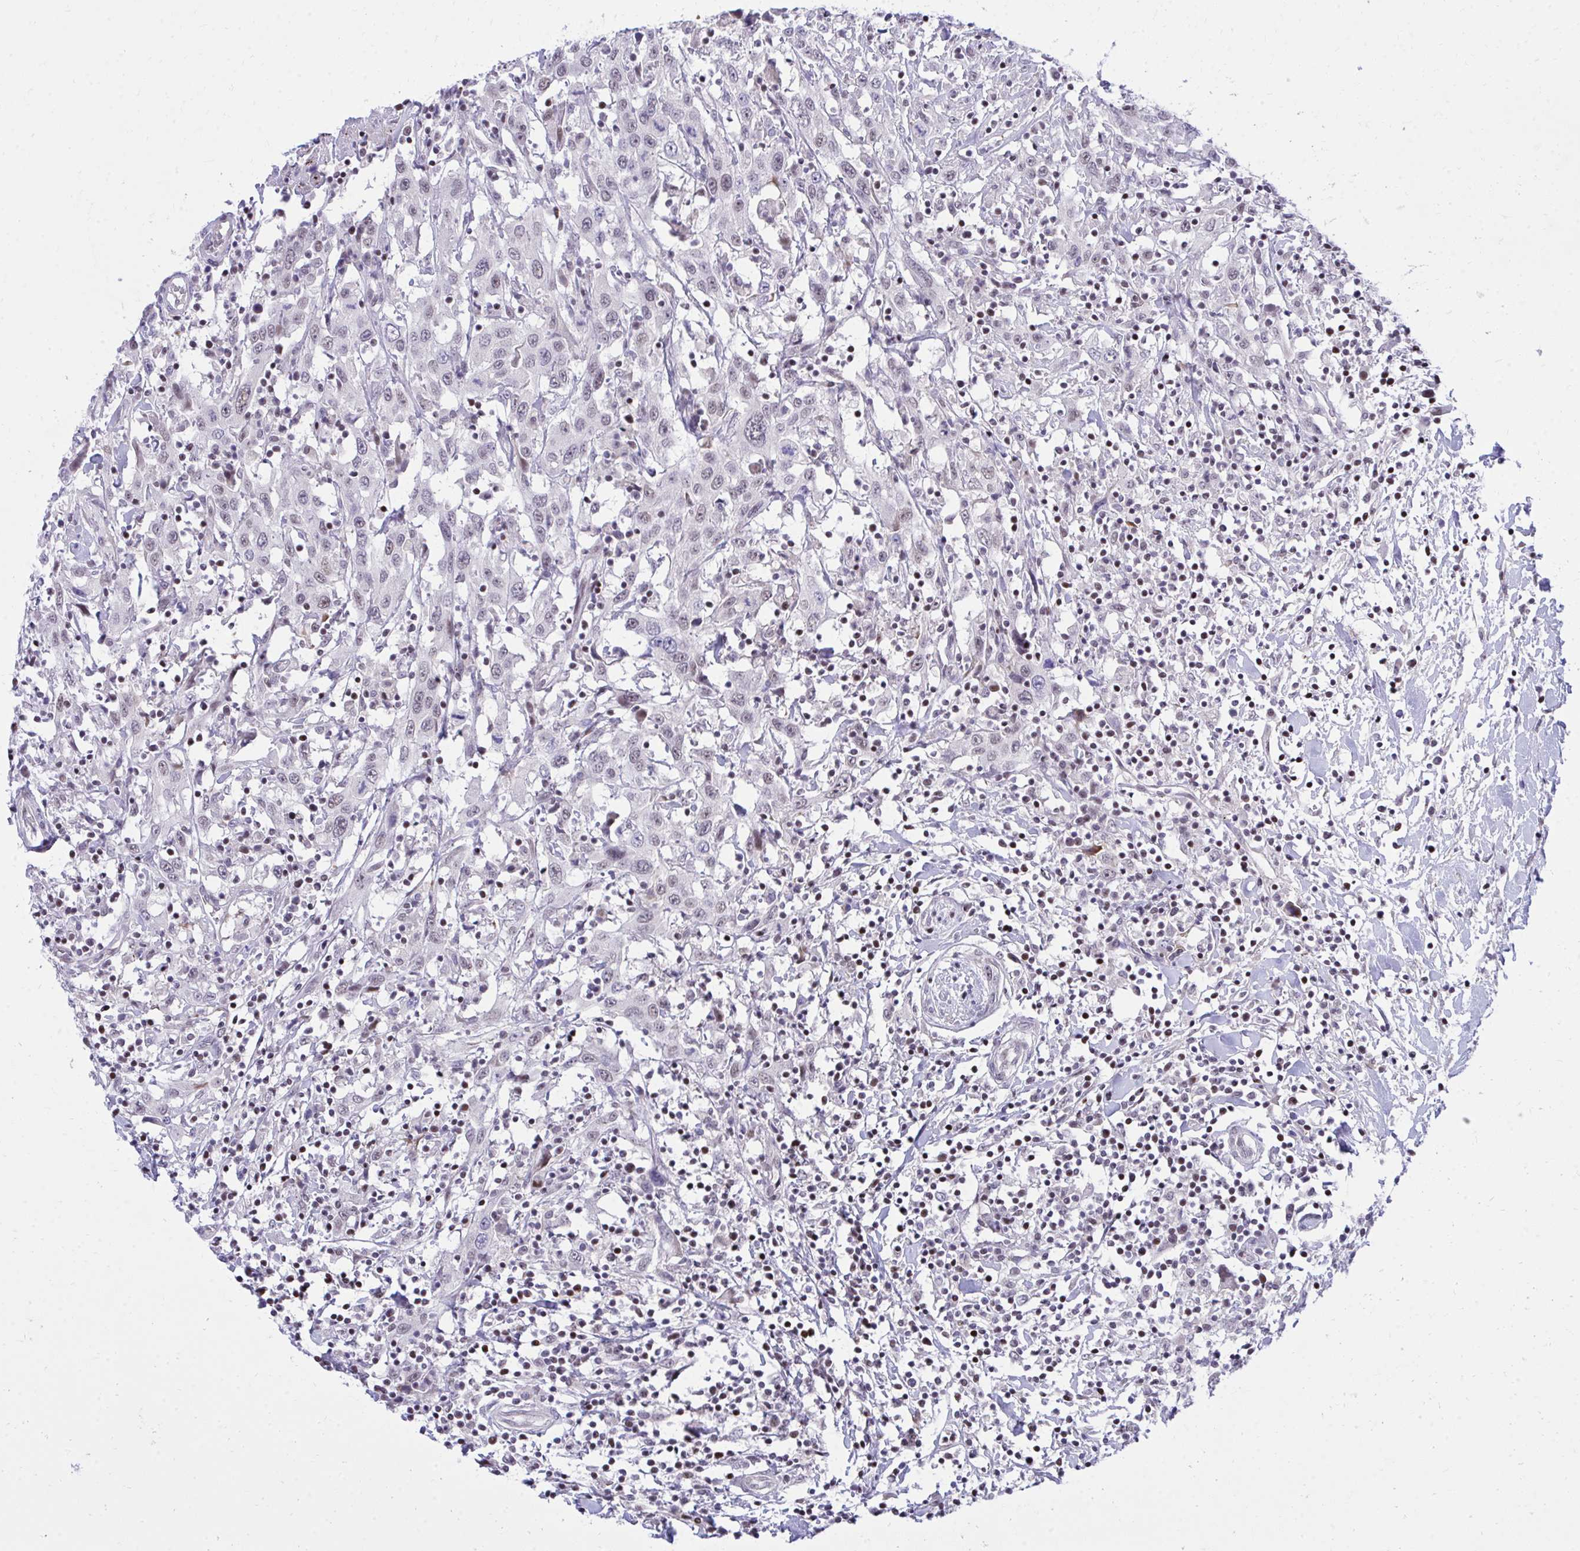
{"staining": {"intensity": "negative", "quantity": "none", "location": "none"}, "tissue": "urothelial cancer", "cell_type": "Tumor cells", "image_type": "cancer", "snomed": [{"axis": "morphology", "description": "Urothelial carcinoma, High grade"}, {"axis": "topography", "description": "Urinary bladder"}], "caption": "A photomicrograph of human high-grade urothelial carcinoma is negative for staining in tumor cells. (Brightfield microscopy of DAB immunohistochemistry at high magnification).", "gene": "C14orf39", "patient": {"sex": "male", "age": 61}}